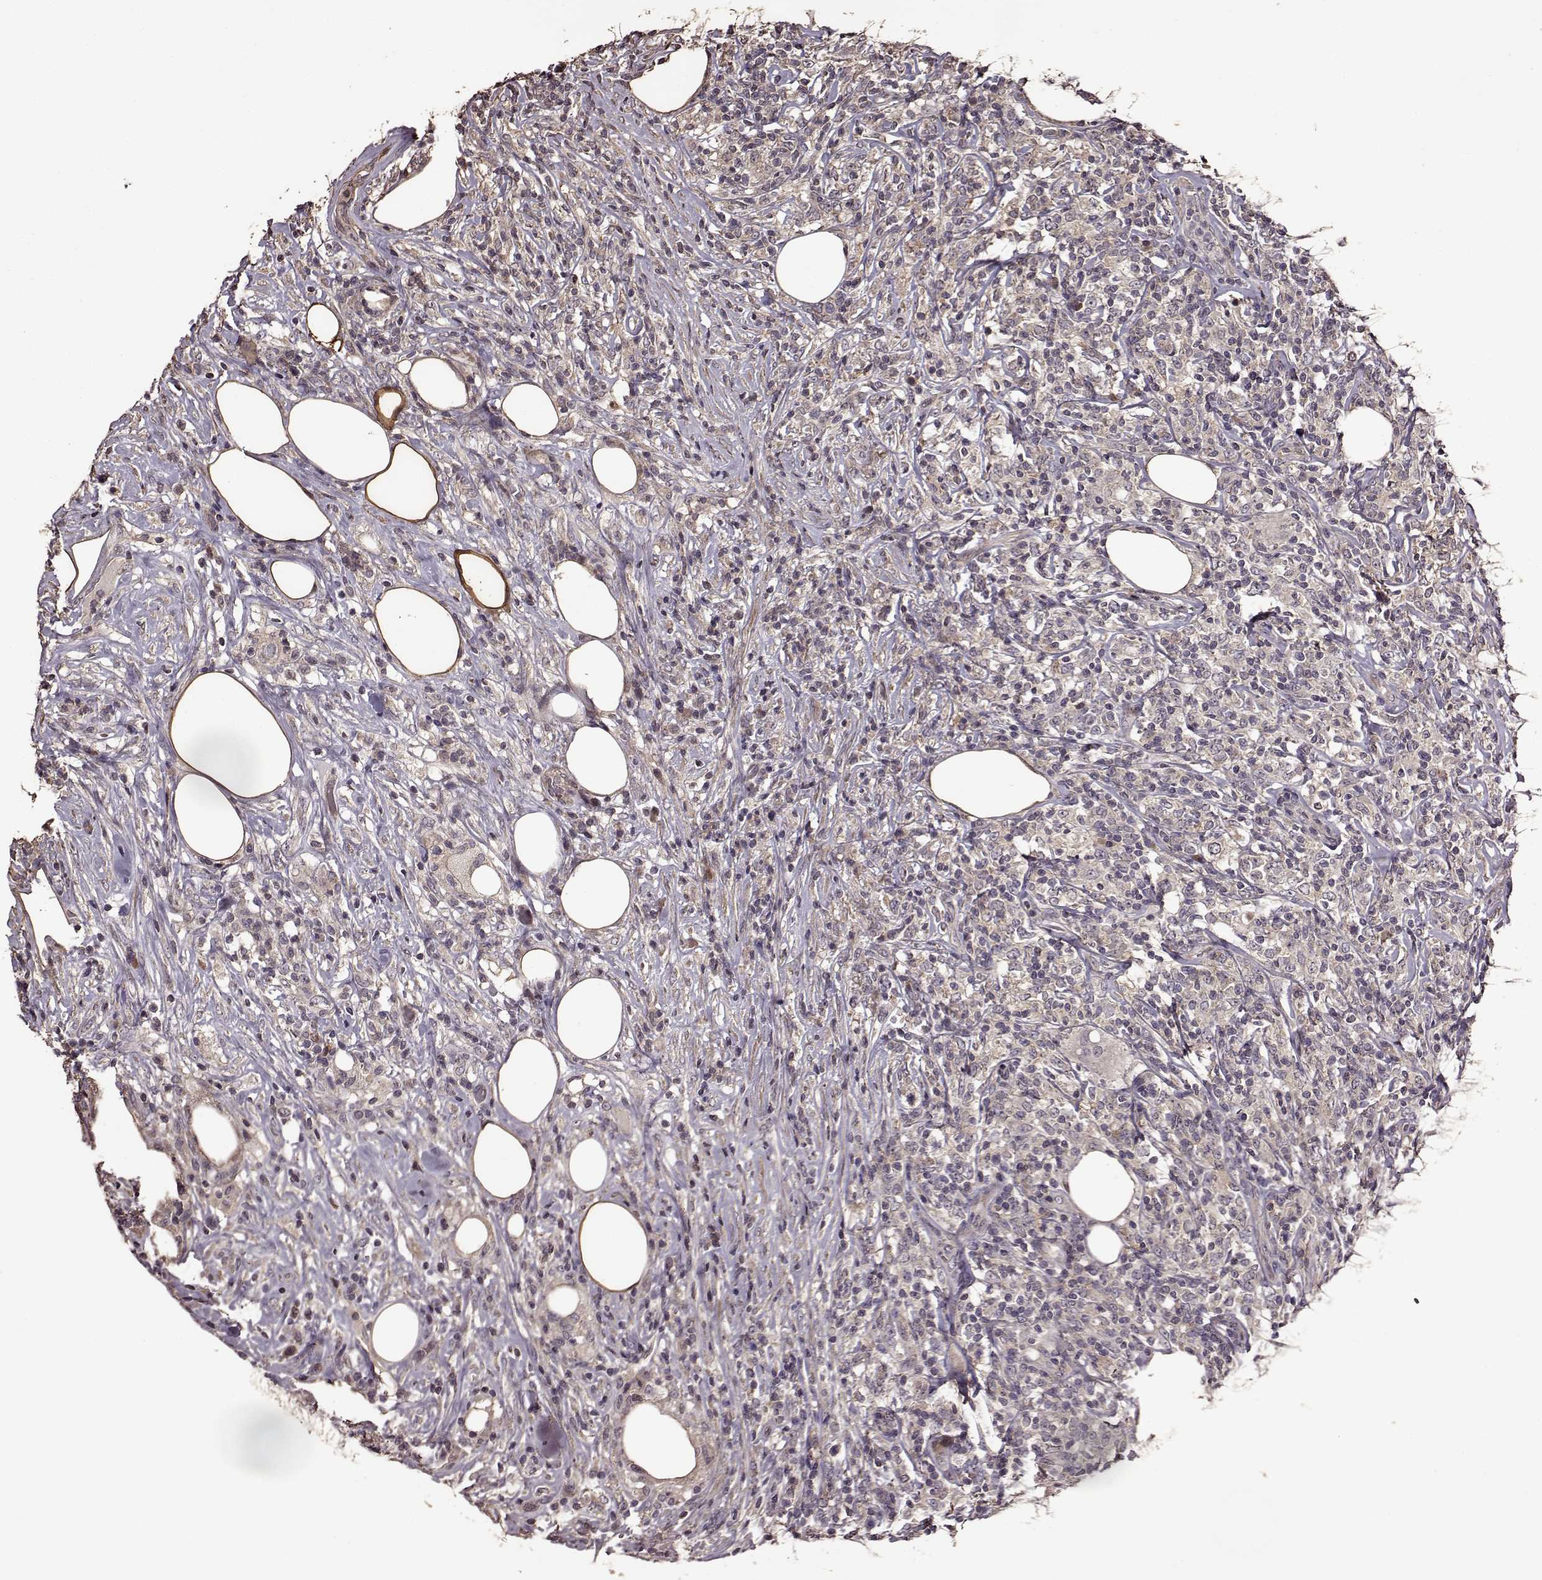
{"staining": {"intensity": "negative", "quantity": "none", "location": "none"}, "tissue": "lymphoma", "cell_type": "Tumor cells", "image_type": "cancer", "snomed": [{"axis": "morphology", "description": "Malignant lymphoma, non-Hodgkin's type, High grade"}, {"axis": "topography", "description": "Lymph node"}], "caption": "There is no significant staining in tumor cells of lymphoma. (DAB immunohistochemistry visualized using brightfield microscopy, high magnification).", "gene": "FBXW11", "patient": {"sex": "female", "age": 84}}